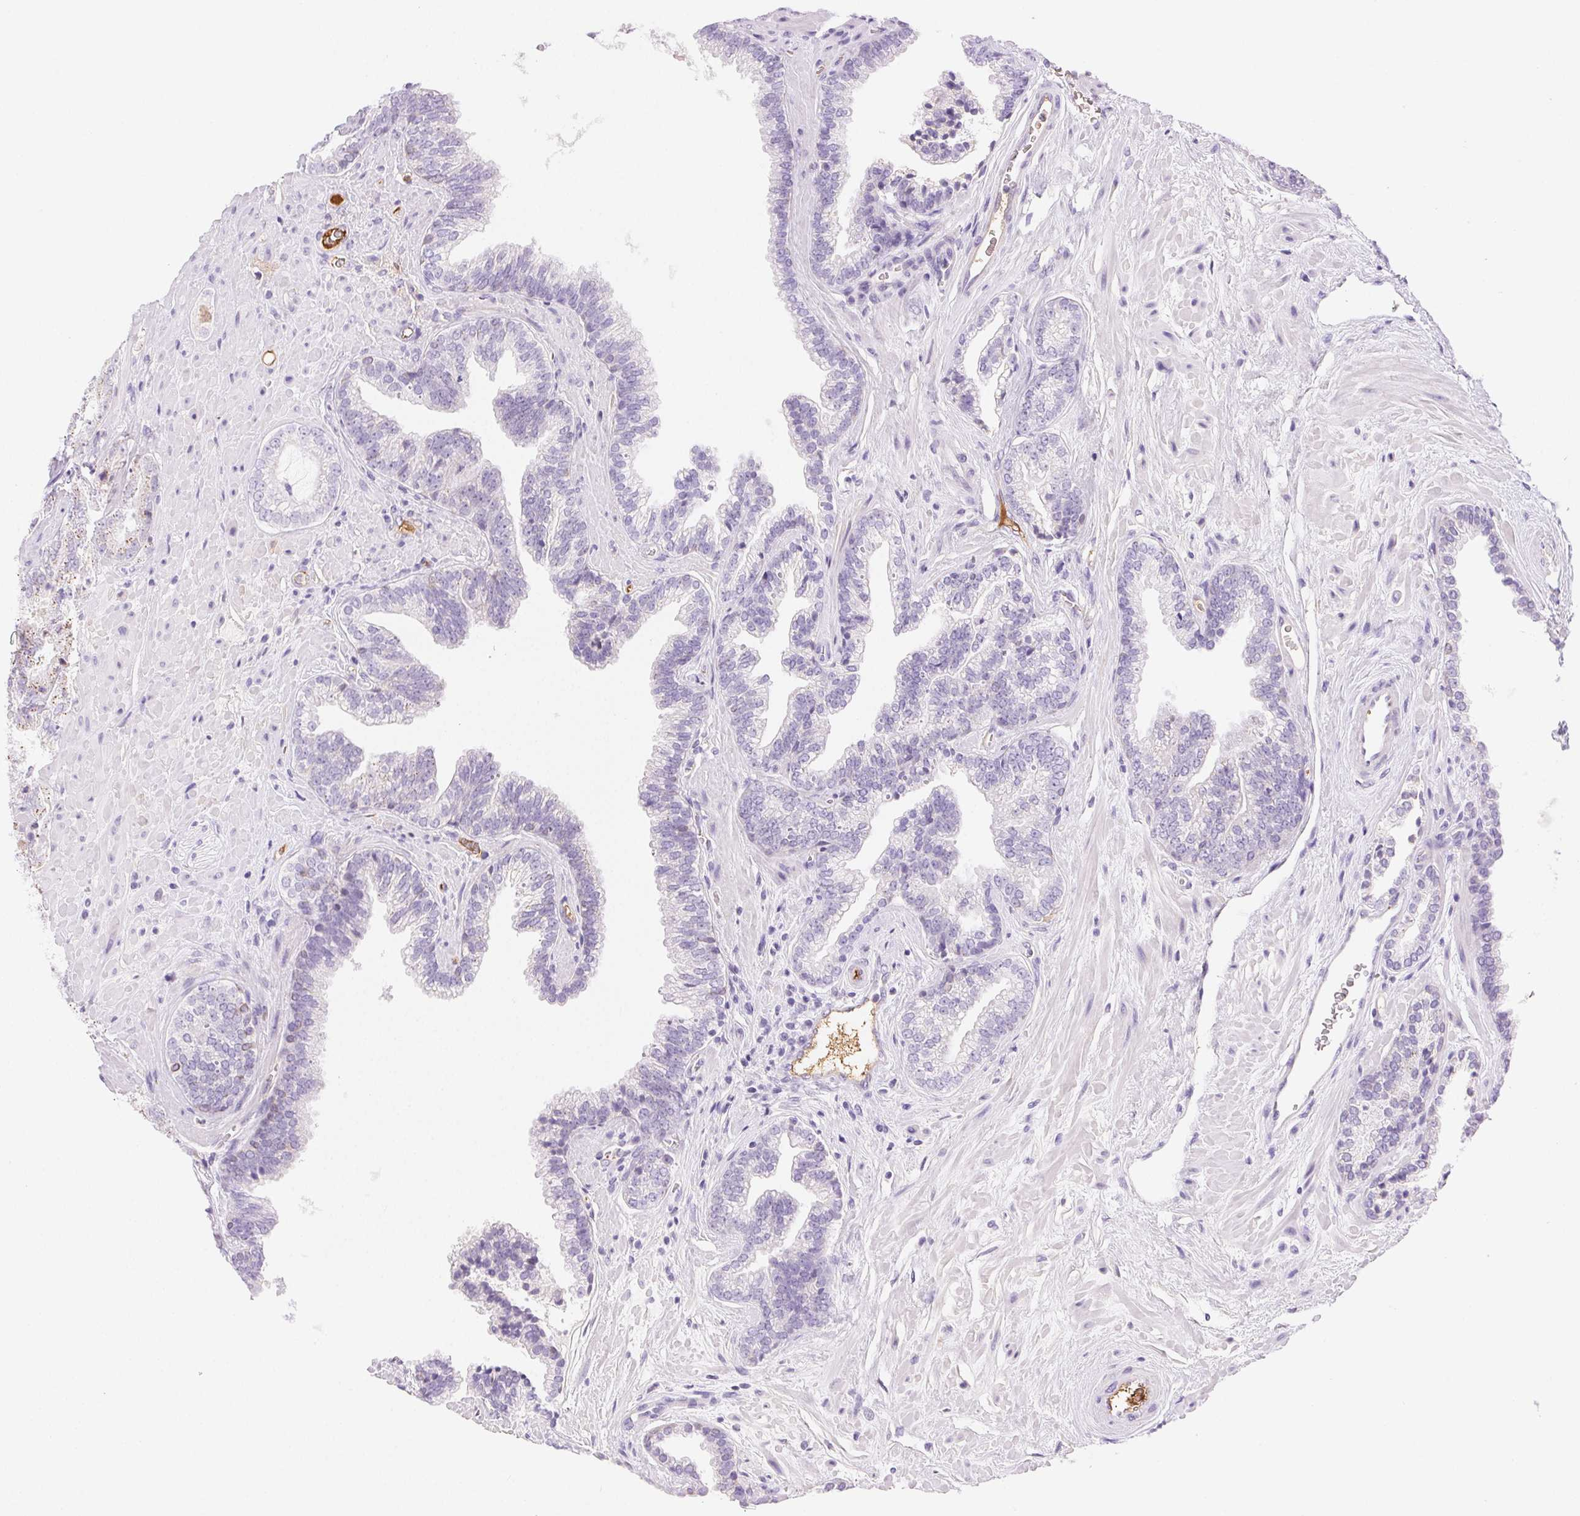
{"staining": {"intensity": "negative", "quantity": "none", "location": "none"}, "tissue": "prostate cancer", "cell_type": "Tumor cells", "image_type": "cancer", "snomed": [{"axis": "morphology", "description": "Adenocarcinoma, High grade"}, {"axis": "topography", "description": "Prostate"}], "caption": "Tumor cells are negative for brown protein staining in high-grade adenocarcinoma (prostate).", "gene": "FGA", "patient": {"sex": "male", "age": 68}}